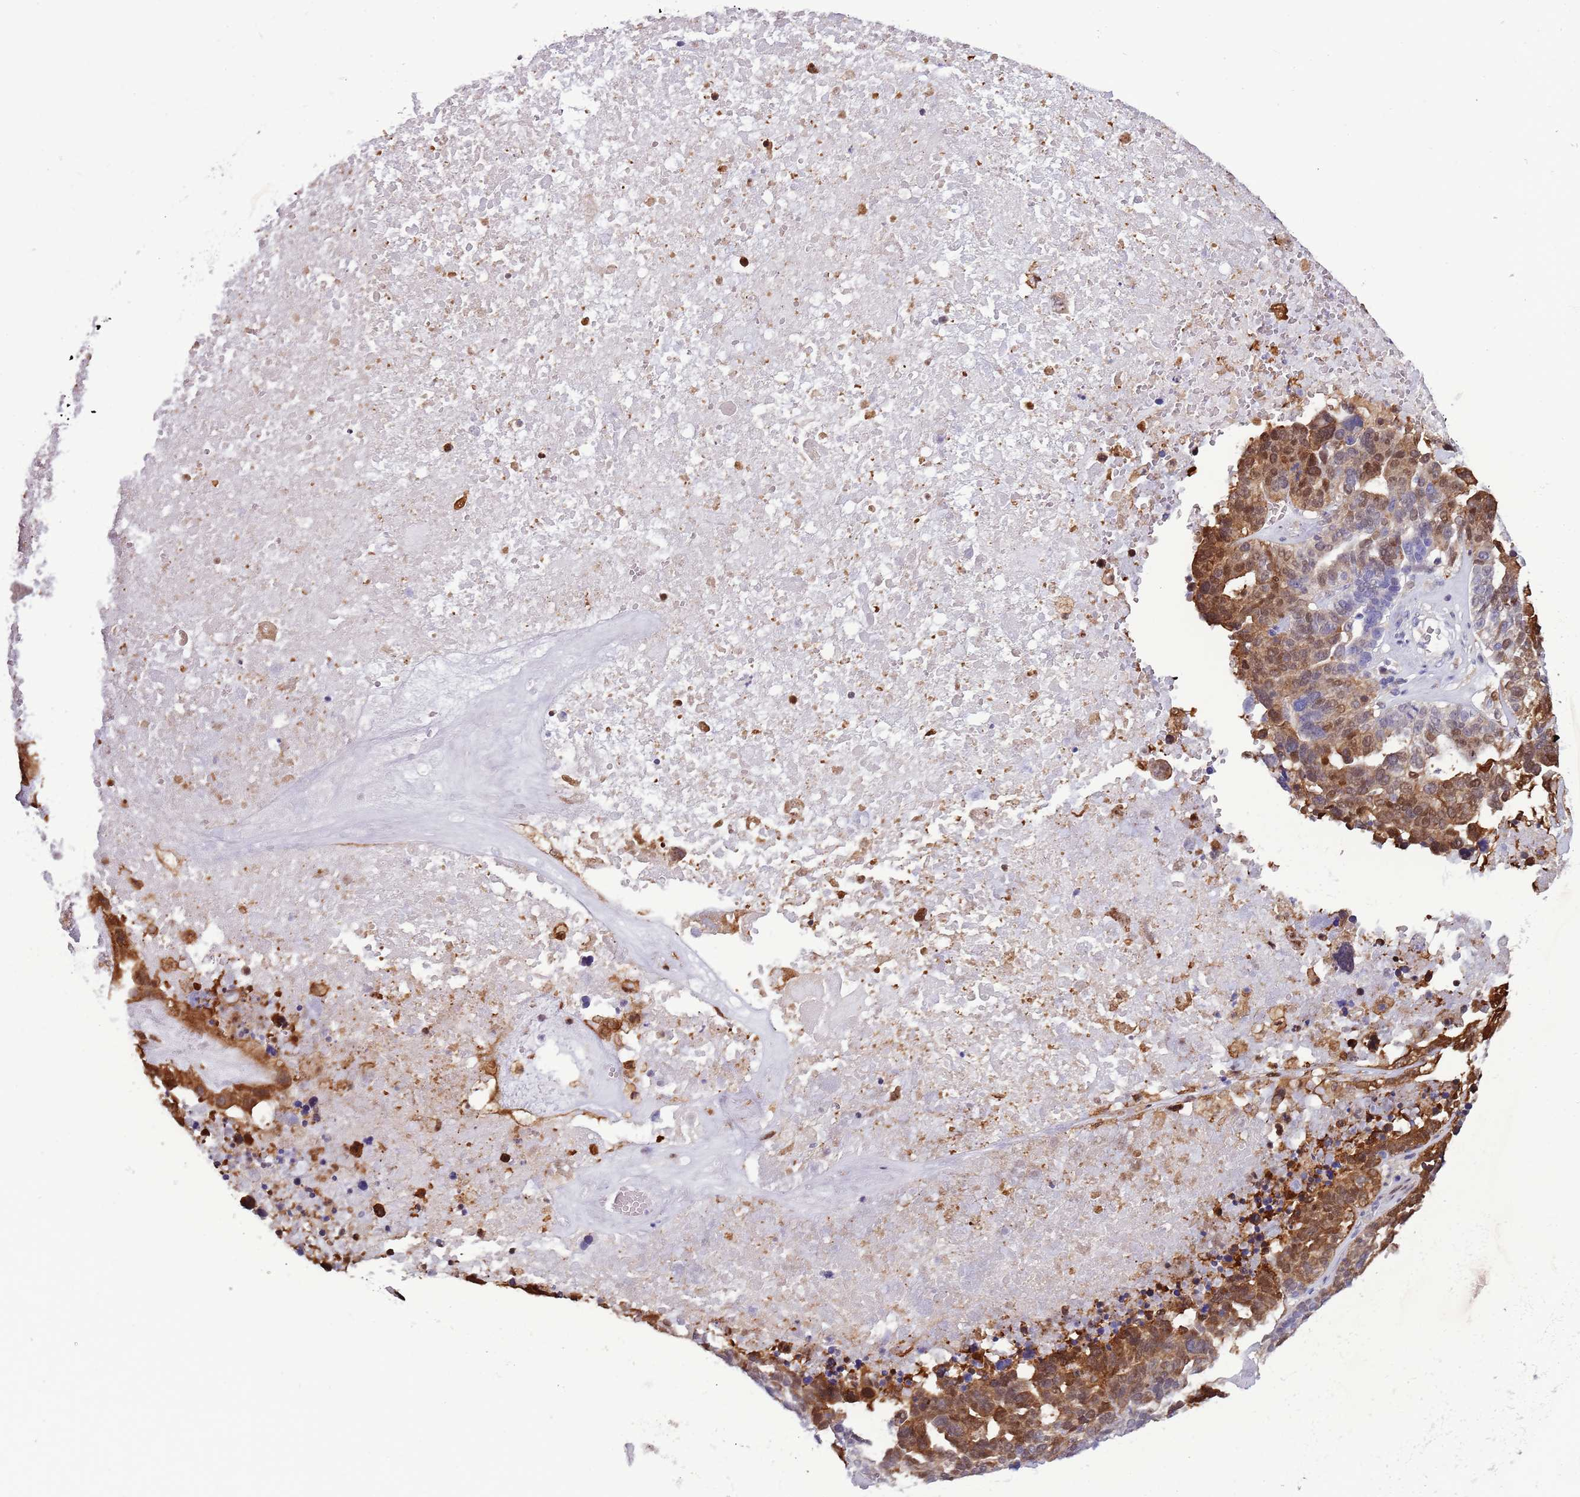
{"staining": {"intensity": "moderate", "quantity": "25%-75%", "location": "cytoplasmic/membranous,nuclear"}, "tissue": "ovarian cancer", "cell_type": "Tumor cells", "image_type": "cancer", "snomed": [{"axis": "morphology", "description": "Cystadenocarcinoma, serous, NOS"}, {"axis": "topography", "description": "Ovary"}], "caption": "Immunohistochemical staining of ovarian cancer shows medium levels of moderate cytoplasmic/membranous and nuclear protein expression in approximately 25%-75% of tumor cells.", "gene": "NBPF6", "patient": {"sex": "female", "age": 59}}